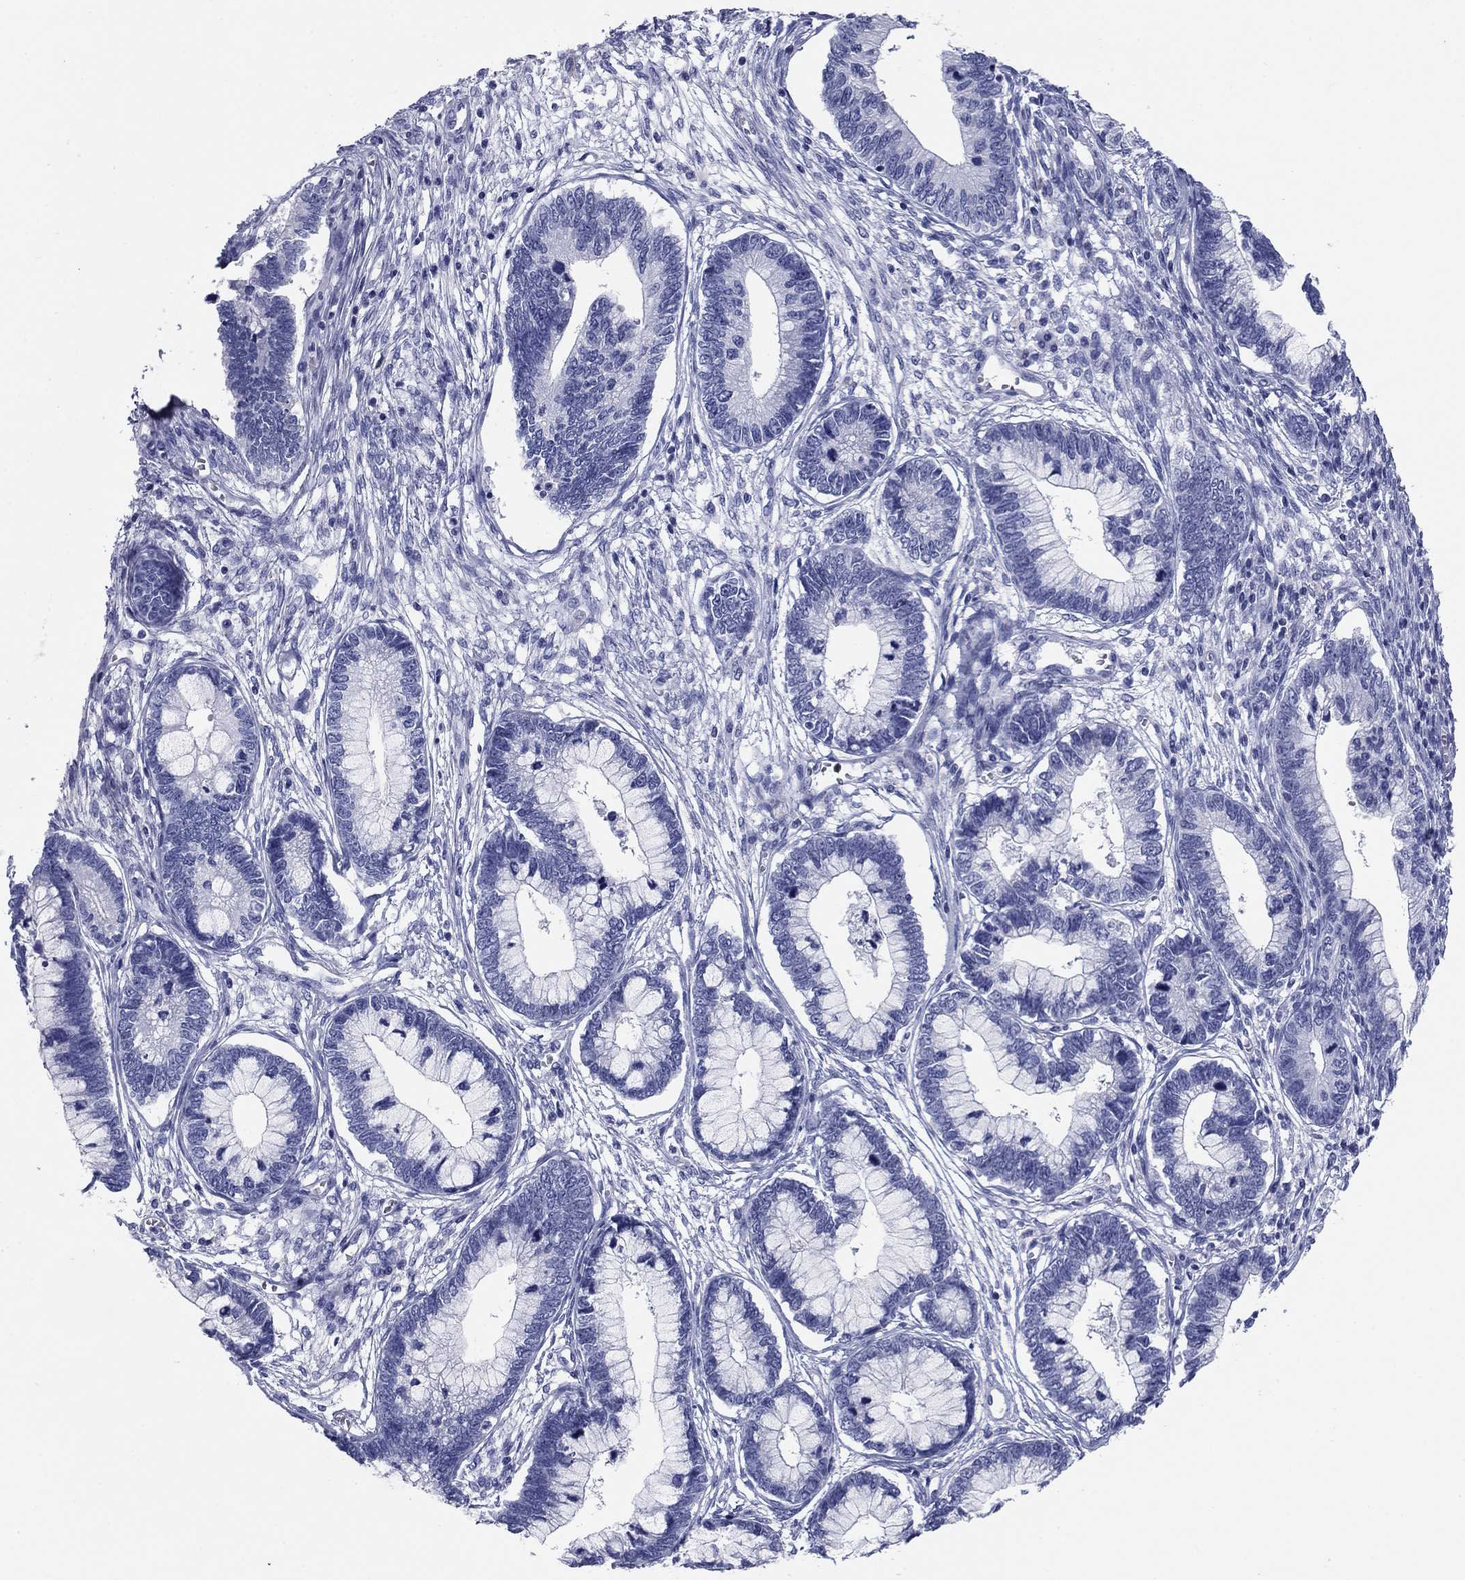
{"staining": {"intensity": "negative", "quantity": "none", "location": "none"}, "tissue": "cervical cancer", "cell_type": "Tumor cells", "image_type": "cancer", "snomed": [{"axis": "morphology", "description": "Adenocarcinoma, NOS"}, {"axis": "topography", "description": "Cervix"}], "caption": "A high-resolution micrograph shows immunohistochemistry (IHC) staining of cervical adenocarcinoma, which shows no significant staining in tumor cells.", "gene": "KCNH1", "patient": {"sex": "female", "age": 44}}